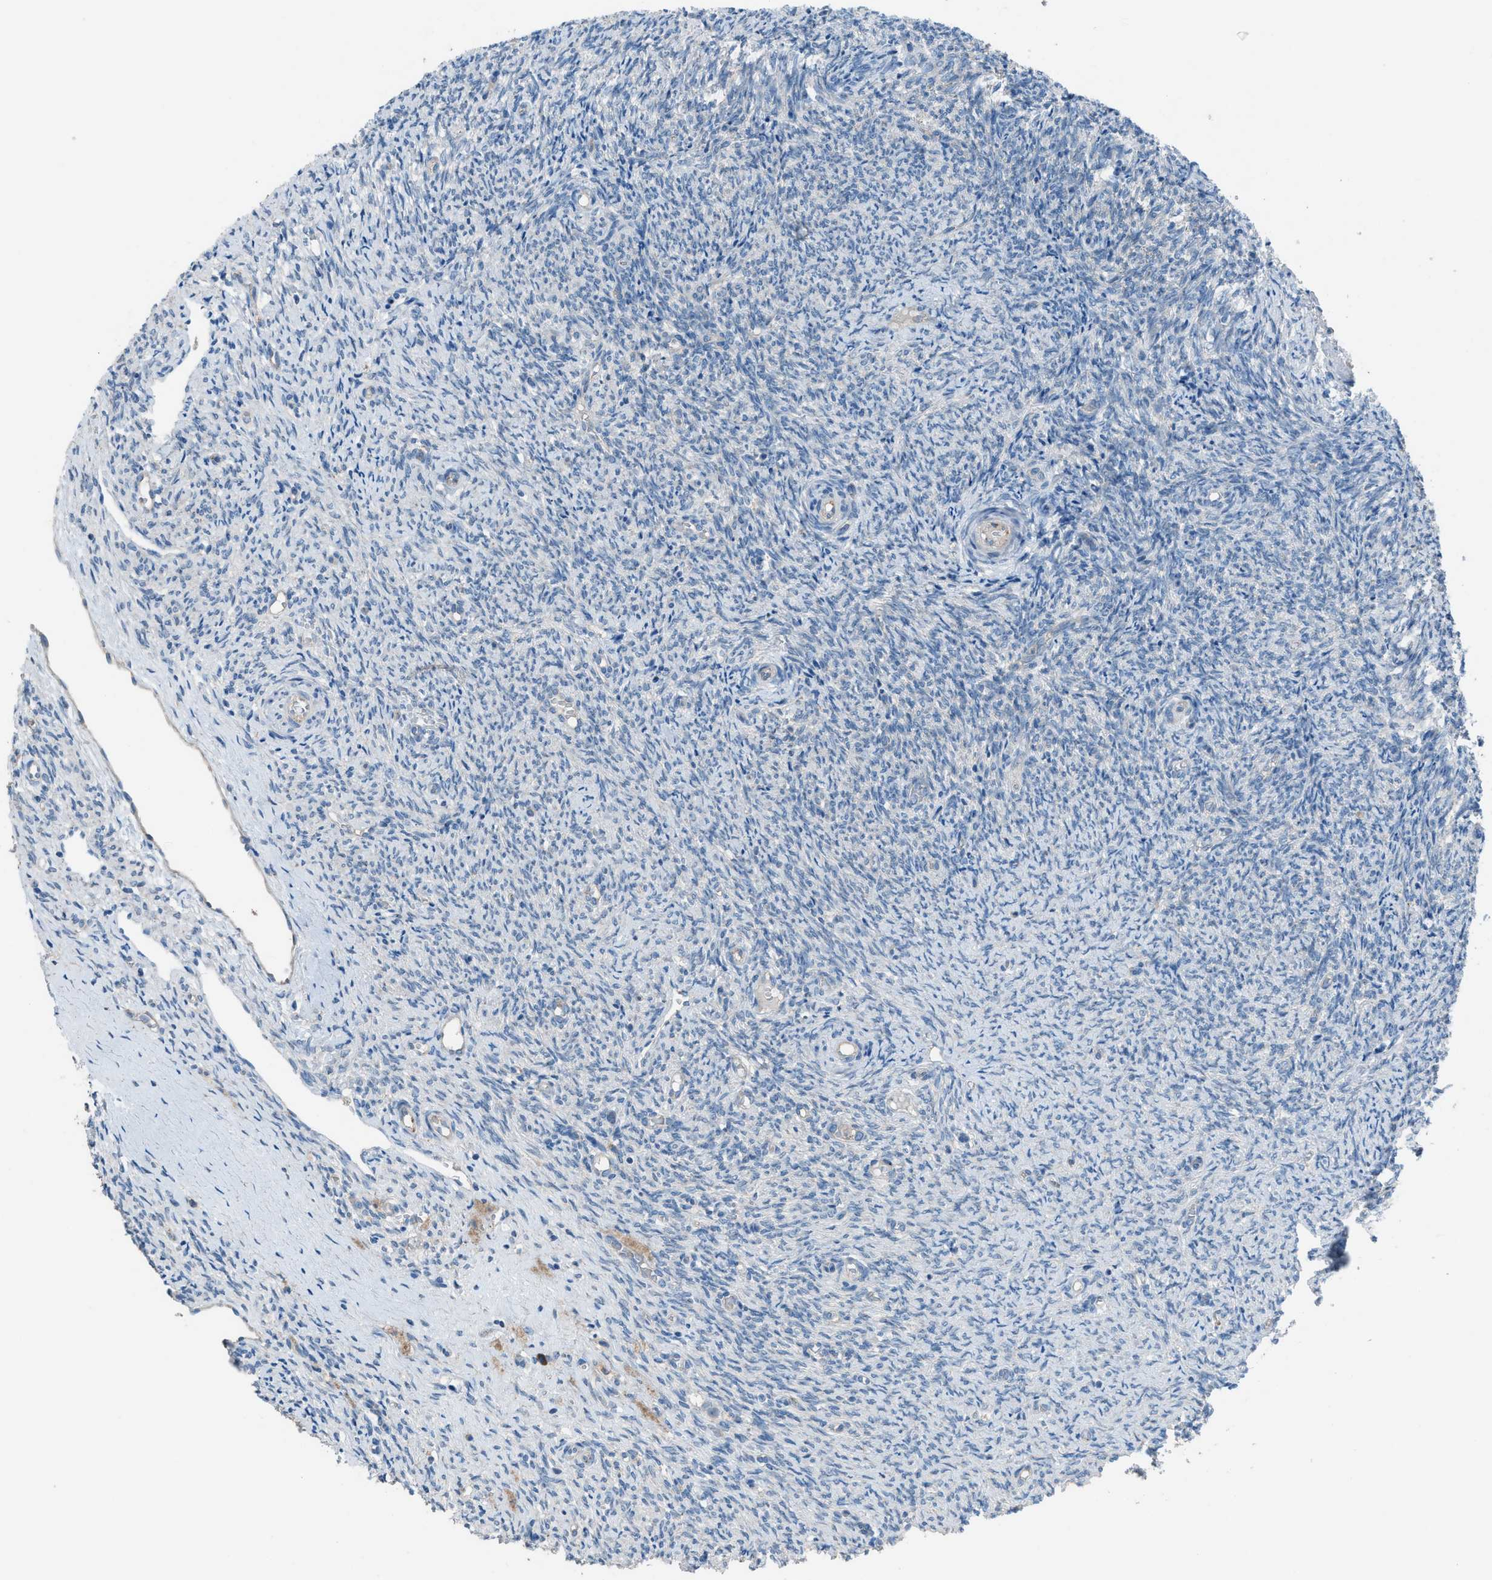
{"staining": {"intensity": "moderate", "quantity": ">75%", "location": "cytoplasmic/membranous"}, "tissue": "ovary", "cell_type": "Follicle cells", "image_type": "normal", "snomed": [{"axis": "morphology", "description": "Normal tissue, NOS"}, {"axis": "topography", "description": "Ovary"}], "caption": "The image displays a brown stain indicating the presence of a protein in the cytoplasmic/membranous of follicle cells in ovary.", "gene": "HEG1", "patient": {"sex": "female", "age": 41}}